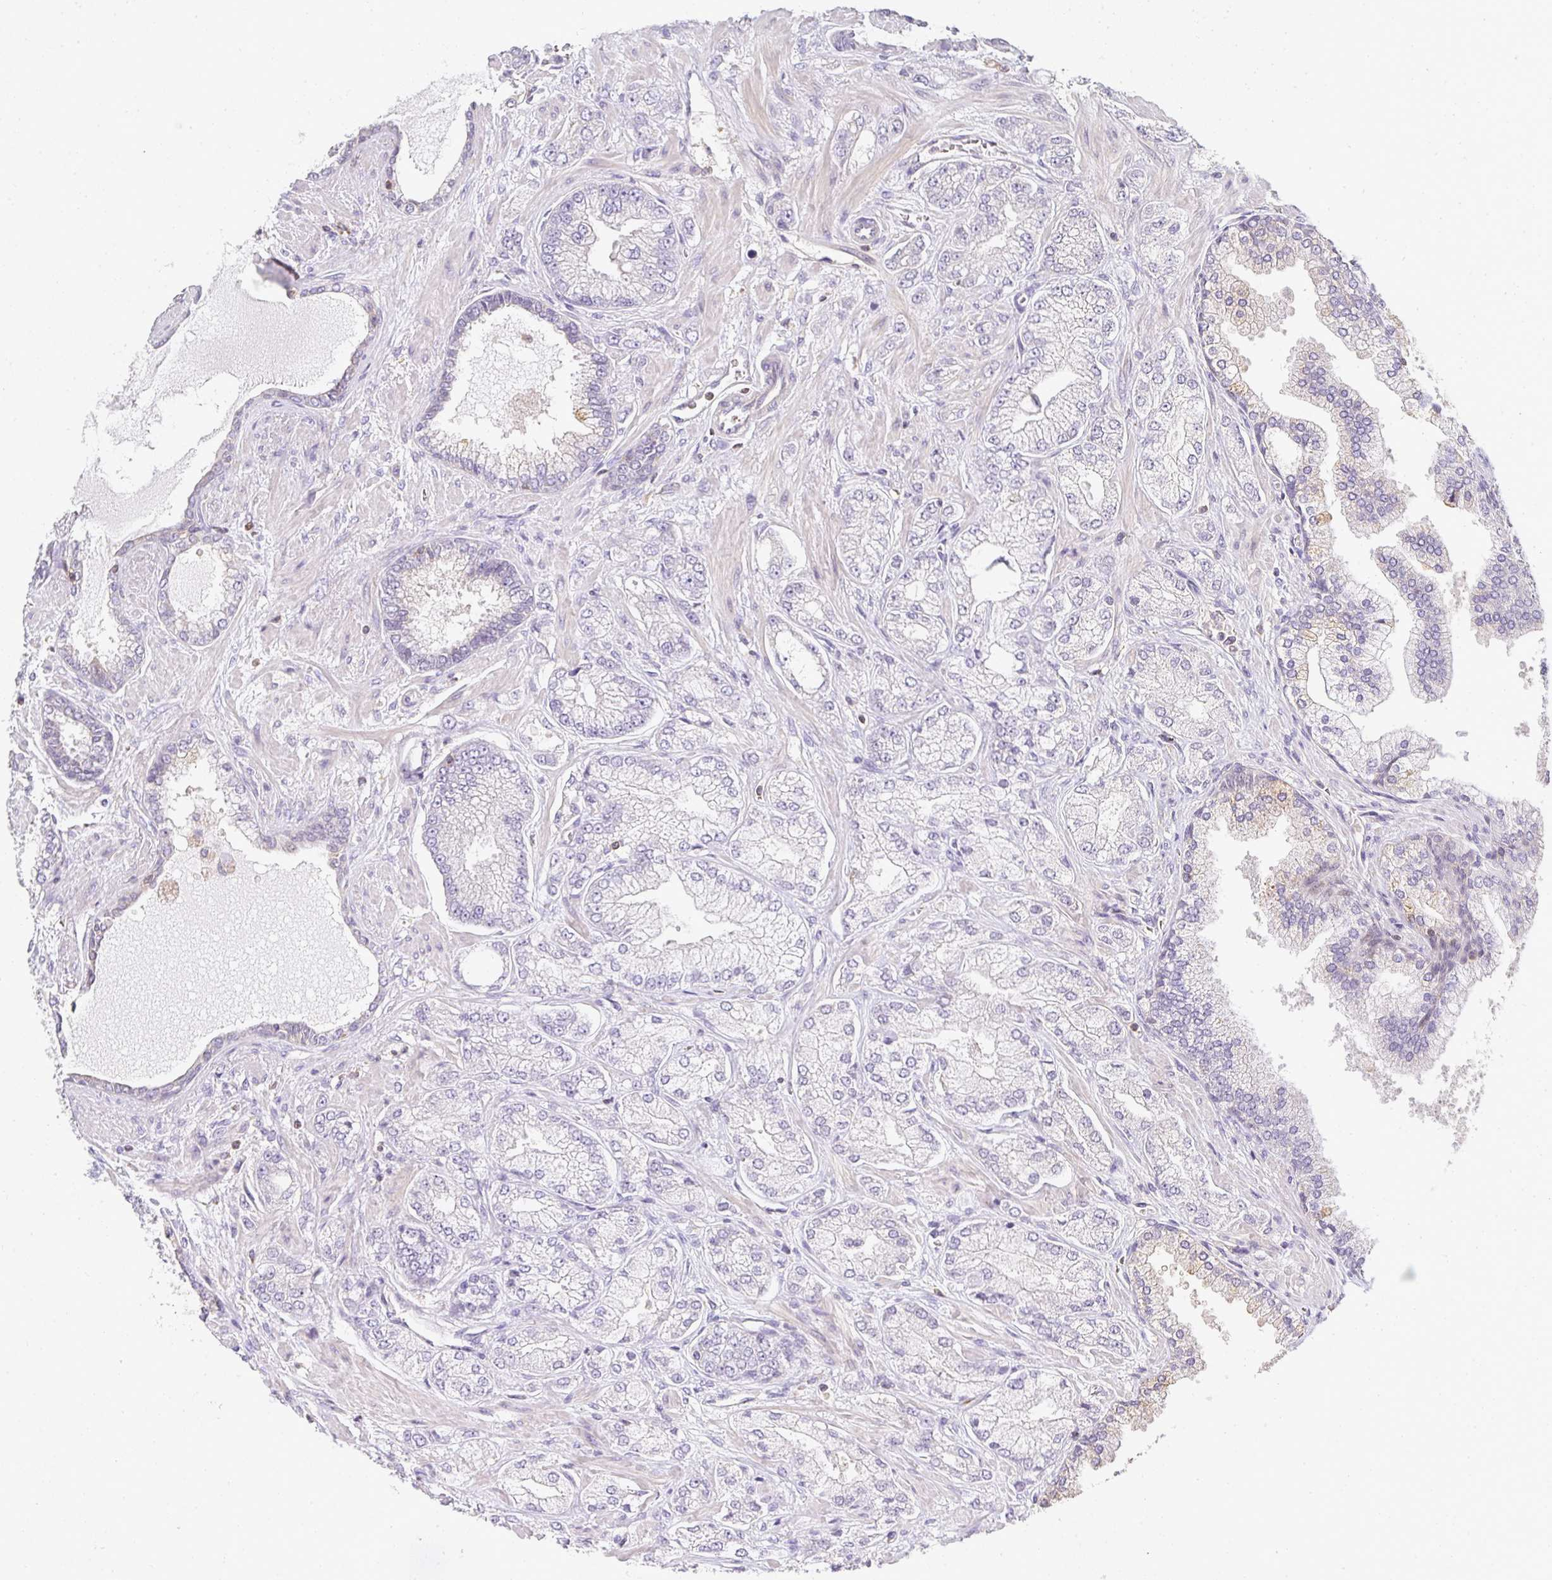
{"staining": {"intensity": "negative", "quantity": "none", "location": "none"}, "tissue": "prostate cancer", "cell_type": "Tumor cells", "image_type": "cancer", "snomed": [{"axis": "morphology", "description": "Normal tissue, NOS"}, {"axis": "morphology", "description": "Adenocarcinoma, High grade"}, {"axis": "topography", "description": "Prostate"}, {"axis": "topography", "description": "Peripheral nerve tissue"}], "caption": "This micrograph is of high-grade adenocarcinoma (prostate) stained with IHC to label a protein in brown with the nuclei are counter-stained blue. There is no staining in tumor cells.", "gene": "GATA3", "patient": {"sex": "male", "age": 68}}